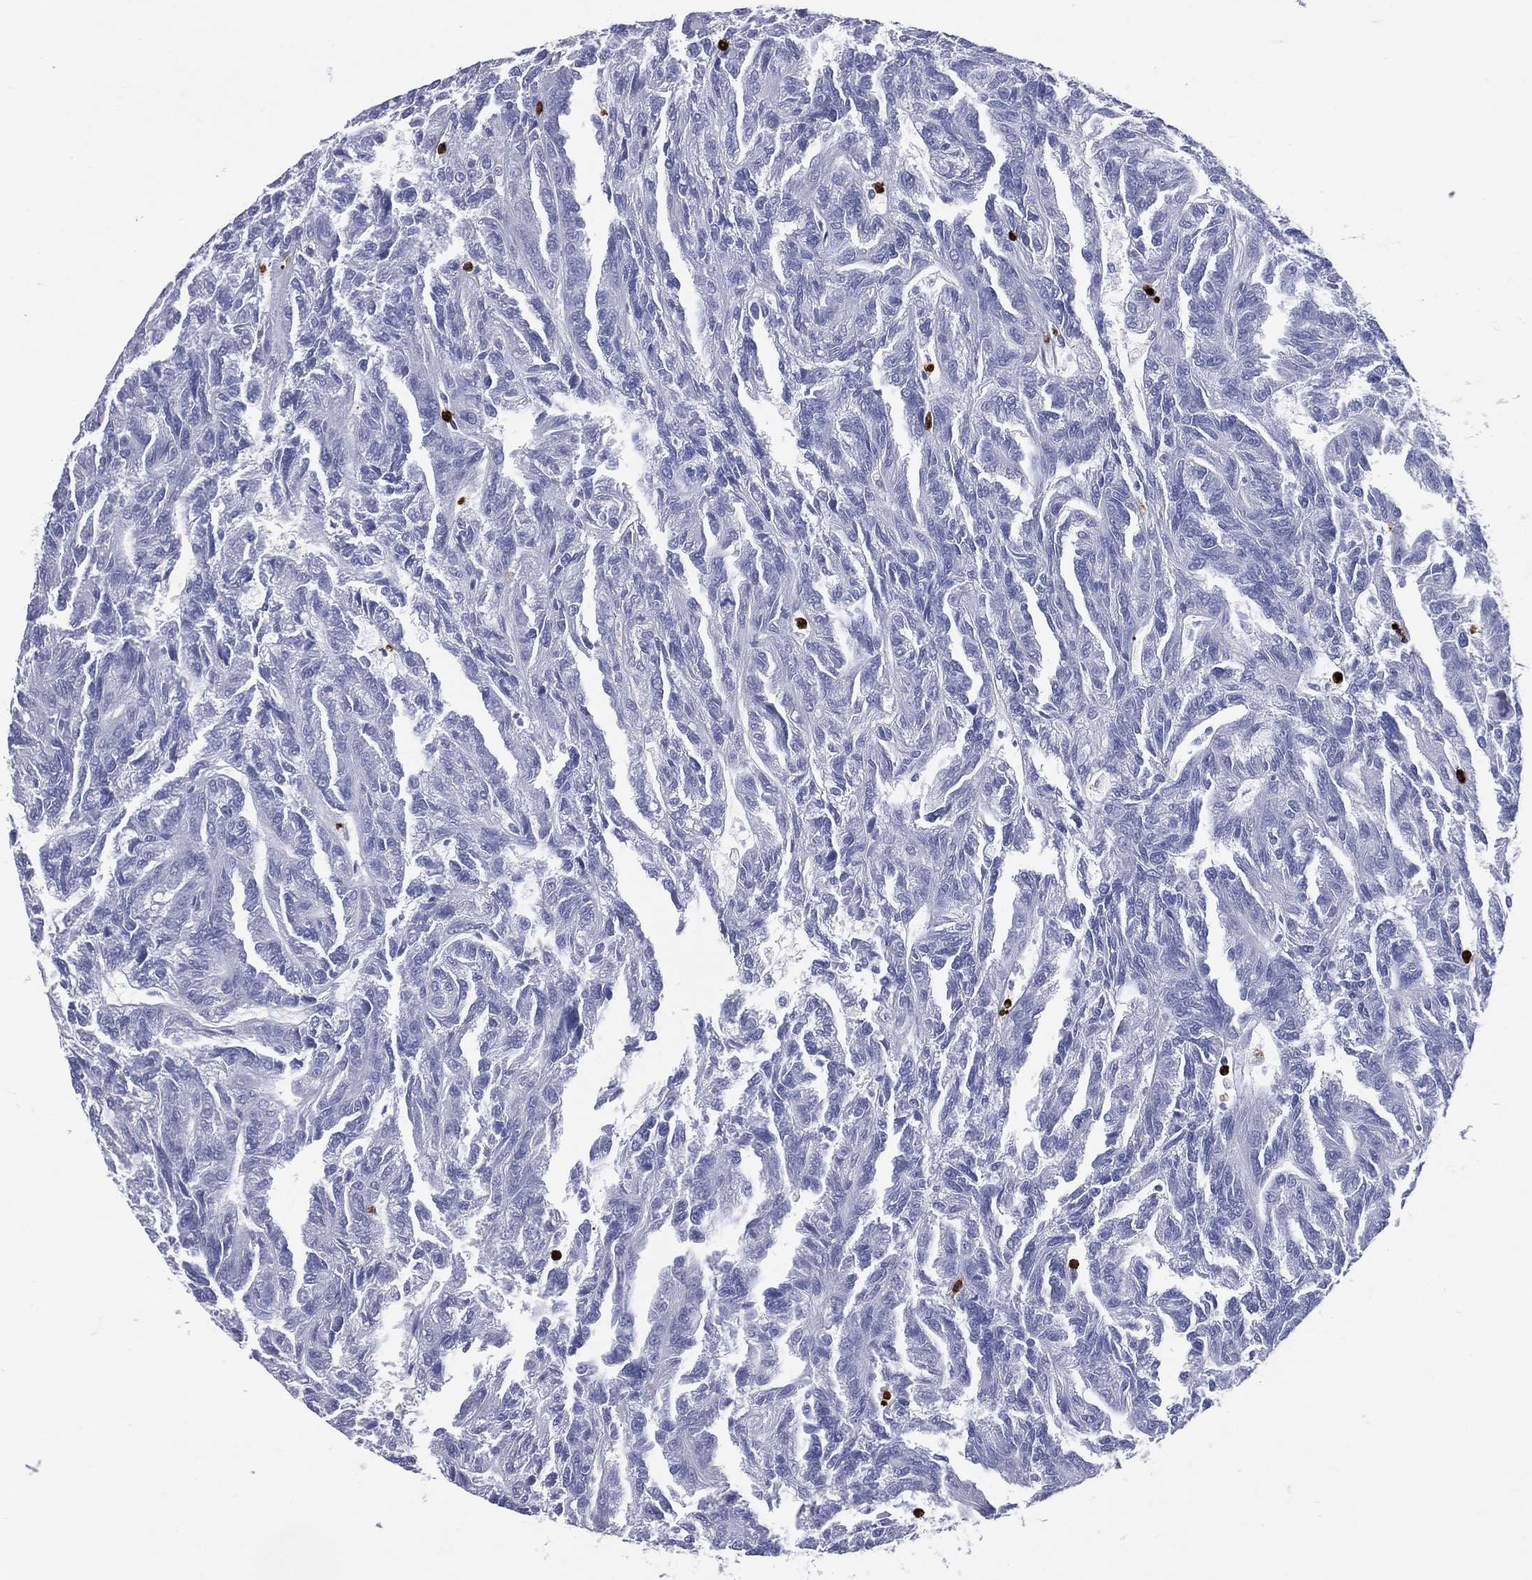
{"staining": {"intensity": "negative", "quantity": "none", "location": "none"}, "tissue": "renal cancer", "cell_type": "Tumor cells", "image_type": "cancer", "snomed": [{"axis": "morphology", "description": "Adenocarcinoma, NOS"}, {"axis": "topography", "description": "Kidney"}], "caption": "Renal cancer stained for a protein using immunohistochemistry (IHC) displays no positivity tumor cells.", "gene": "PGLYRP1", "patient": {"sex": "male", "age": 79}}